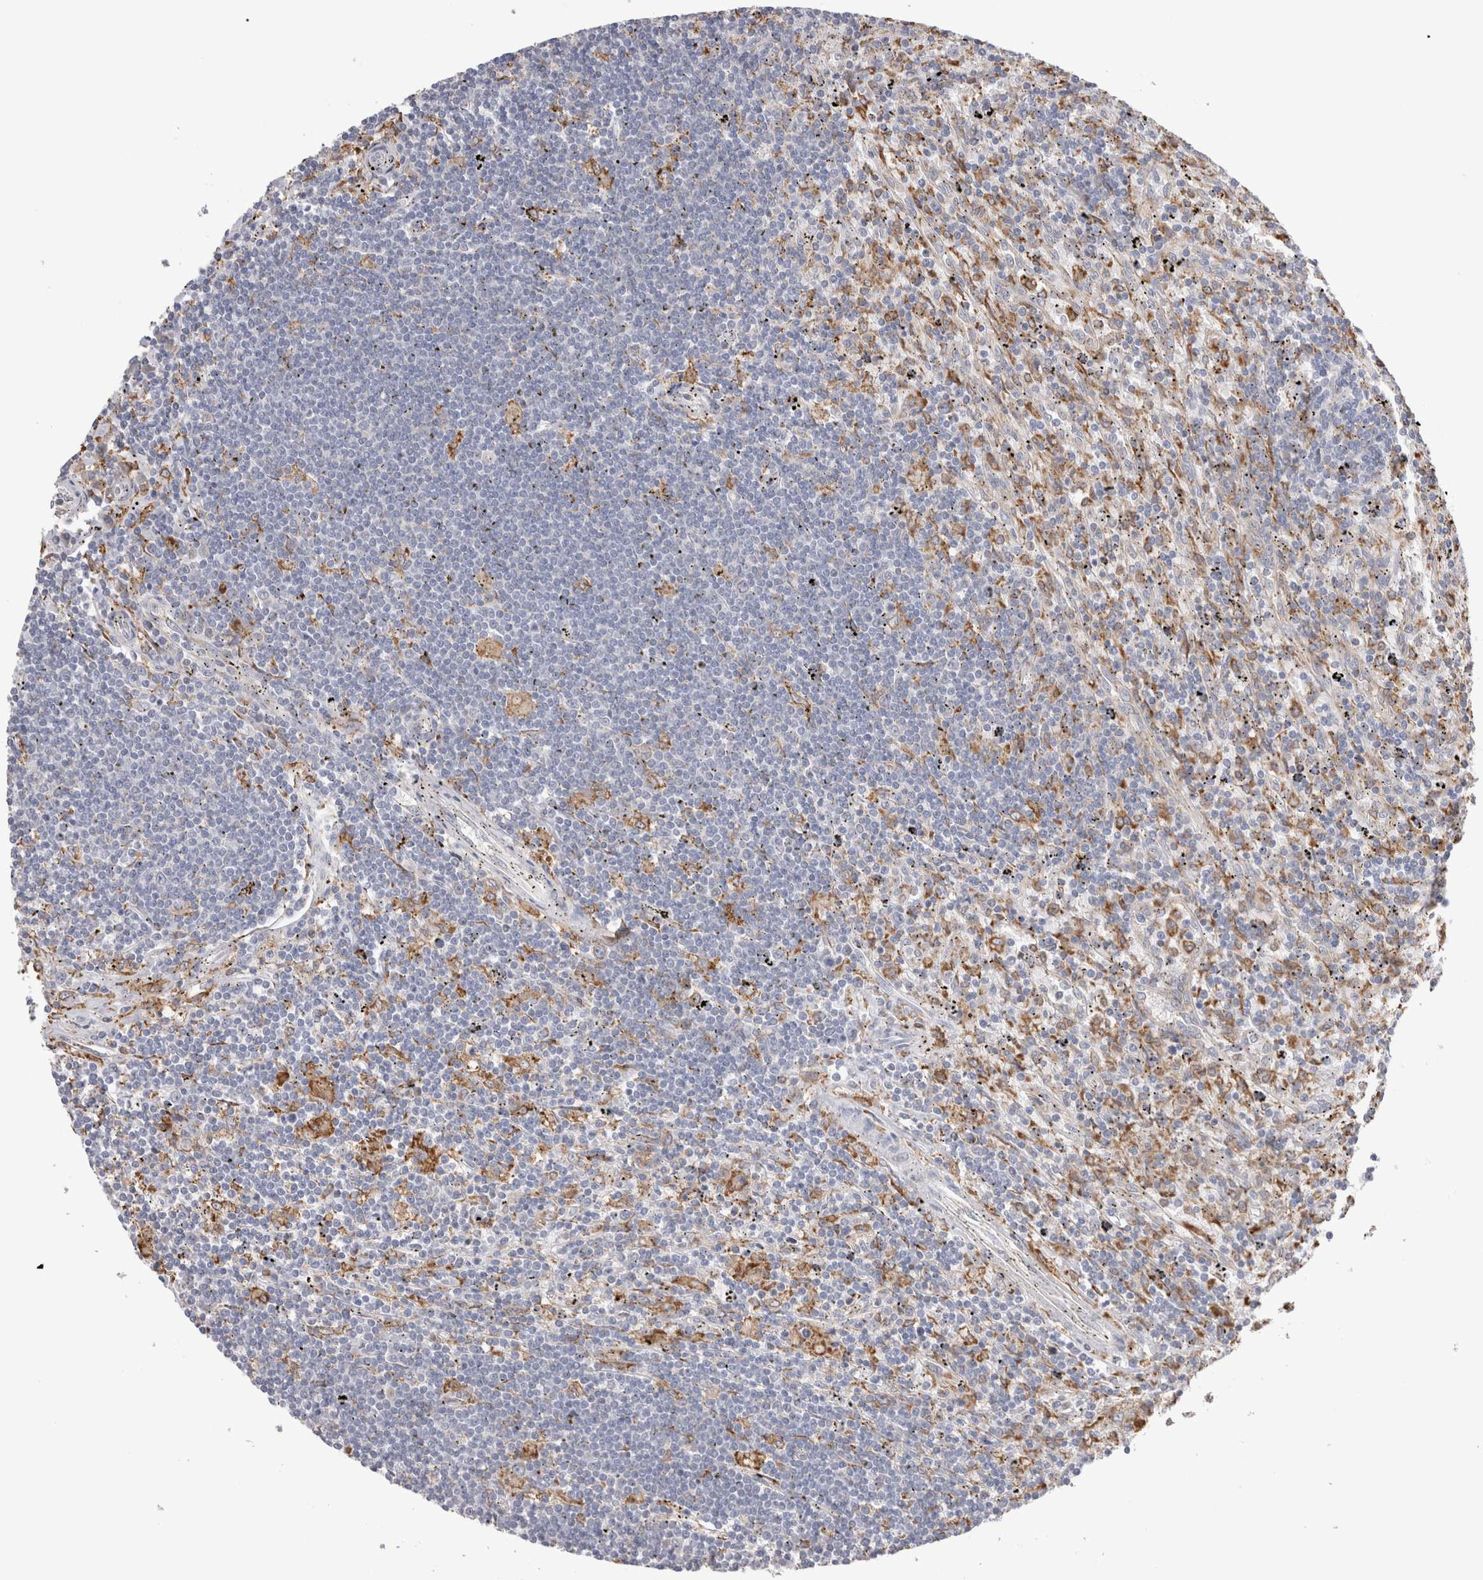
{"staining": {"intensity": "negative", "quantity": "none", "location": "none"}, "tissue": "lymphoma", "cell_type": "Tumor cells", "image_type": "cancer", "snomed": [{"axis": "morphology", "description": "Malignant lymphoma, non-Hodgkin's type, Low grade"}, {"axis": "topography", "description": "Spleen"}], "caption": "This is an IHC photomicrograph of lymphoma. There is no expression in tumor cells.", "gene": "LRPAP1", "patient": {"sex": "male", "age": 76}}